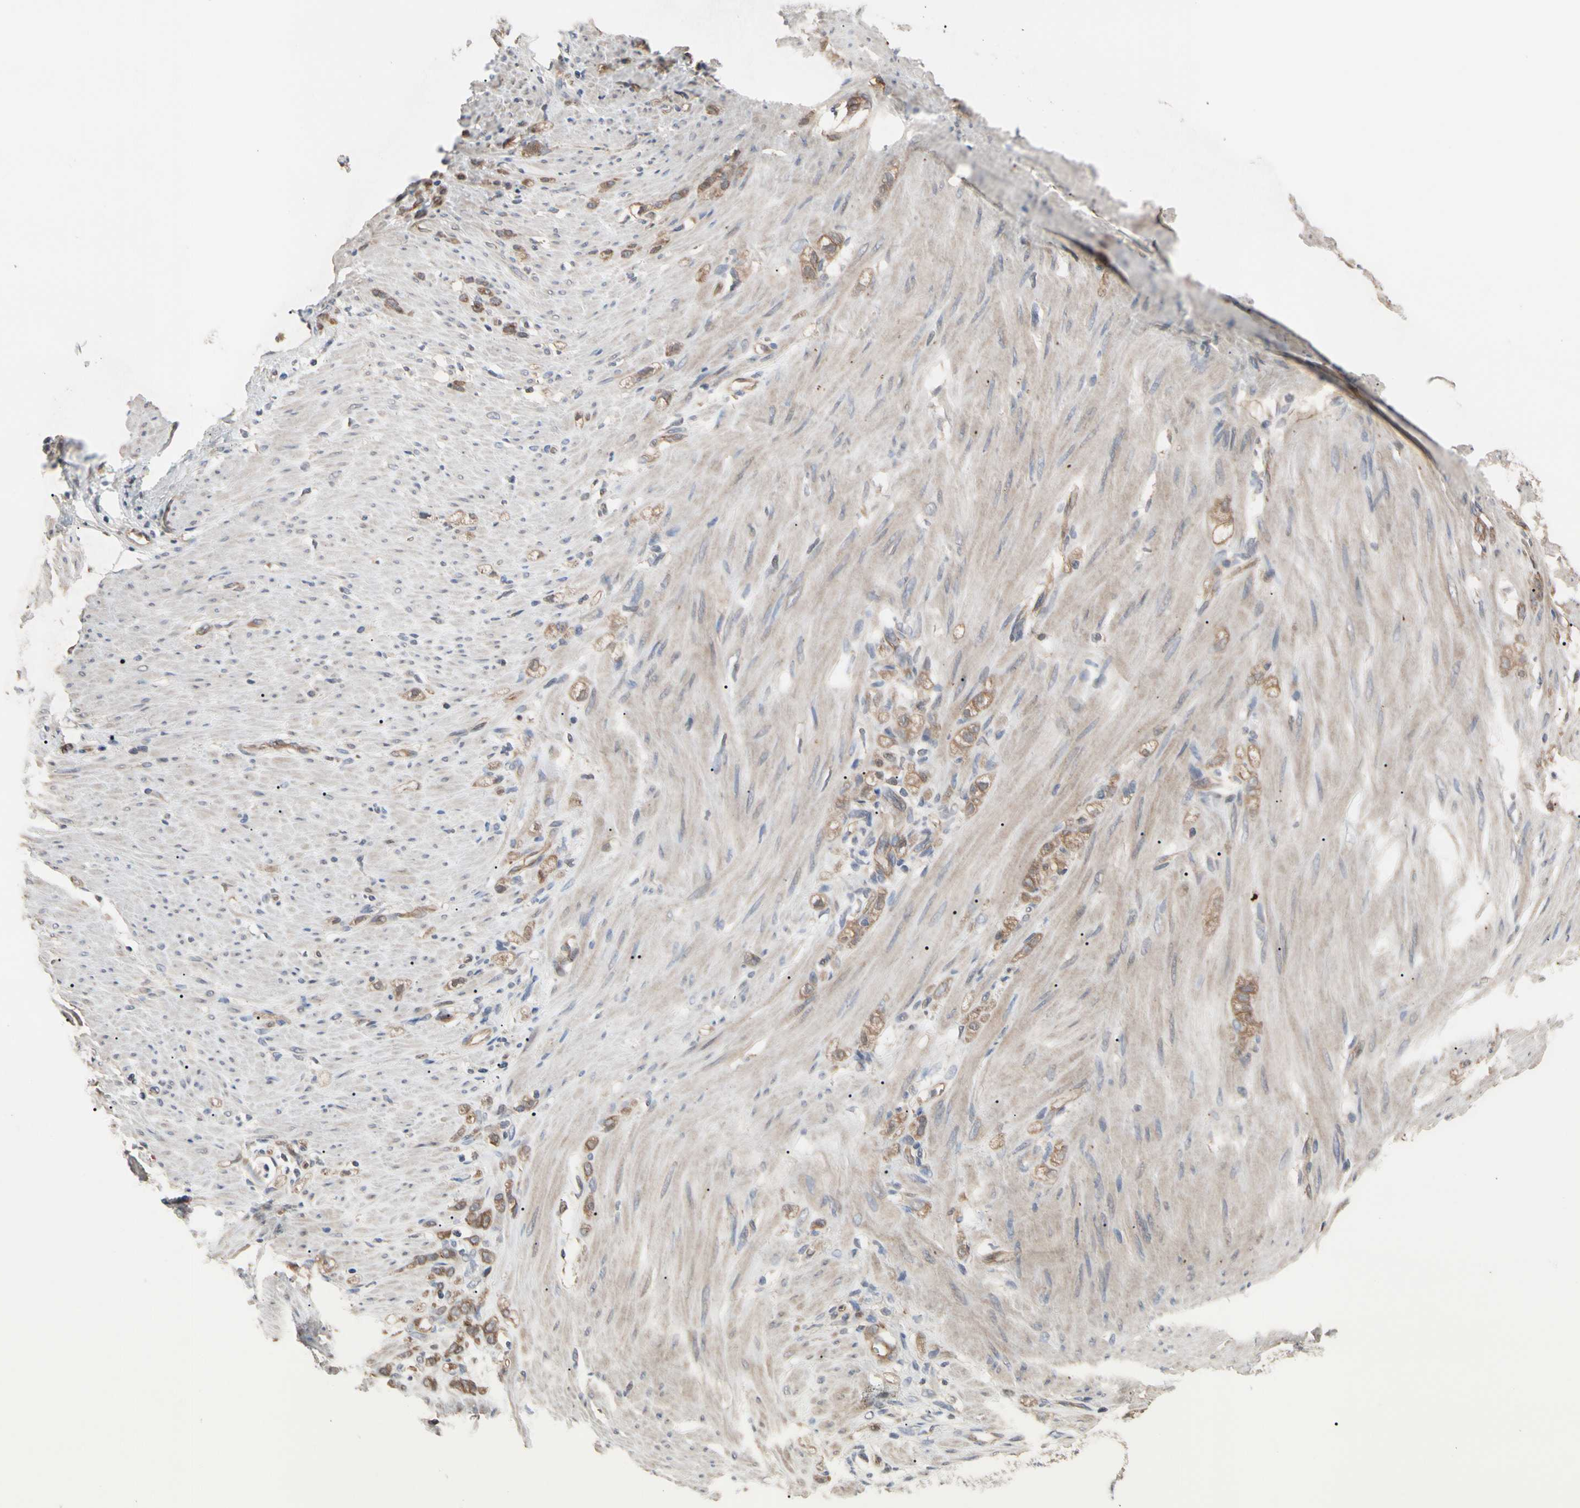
{"staining": {"intensity": "moderate", "quantity": ">75%", "location": "cytoplasmic/membranous"}, "tissue": "stomach cancer", "cell_type": "Tumor cells", "image_type": "cancer", "snomed": [{"axis": "morphology", "description": "Adenocarcinoma, NOS"}, {"axis": "topography", "description": "Stomach"}], "caption": "Protein analysis of stomach cancer (adenocarcinoma) tissue shows moderate cytoplasmic/membranous positivity in about >75% of tumor cells. (brown staining indicates protein expression, while blue staining denotes nuclei).", "gene": "DPP8", "patient": {"sex": "male", "age": 82}}